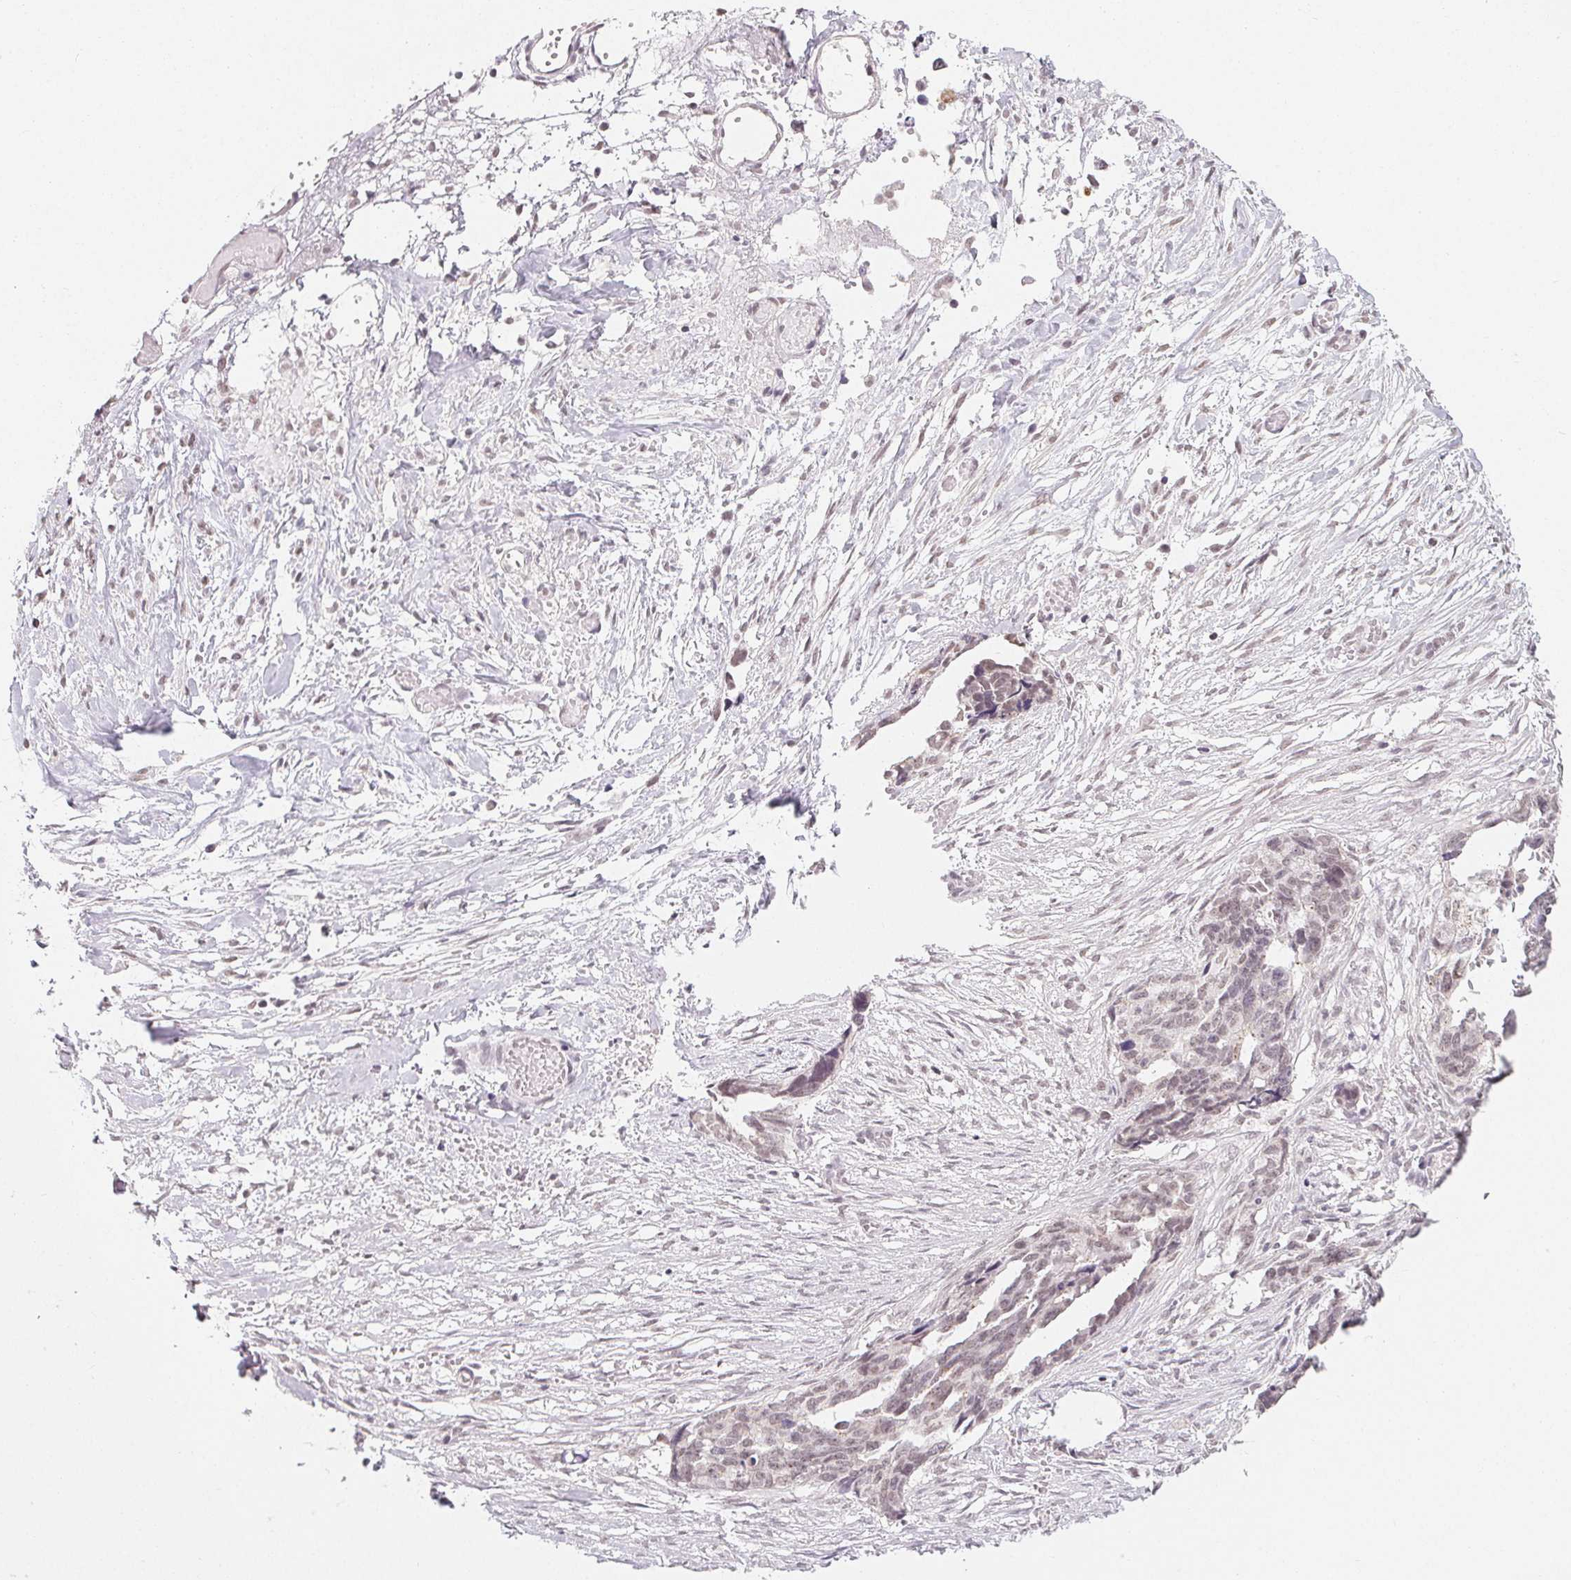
{"staining": {"intensity": "weak", "quantity": "<25%", "location": "nuclear"}, "tissue": "ovarian cancer", "cell_type": "Tumor cells", "image_type": "cancer", "snomed": [{"axis": "morphology", "description": "Cystadenocarcinoma, serous, NOS"}, {"axis": "topography", "description": "Ovary"}], "caption": "Protein analysis of ovarian cancer (serous cystadenocarcinoma) demonstrates no significant positivity in tumor cells.", "gene": "NXF3", "patient": {"sex": "female", "age": 69}}